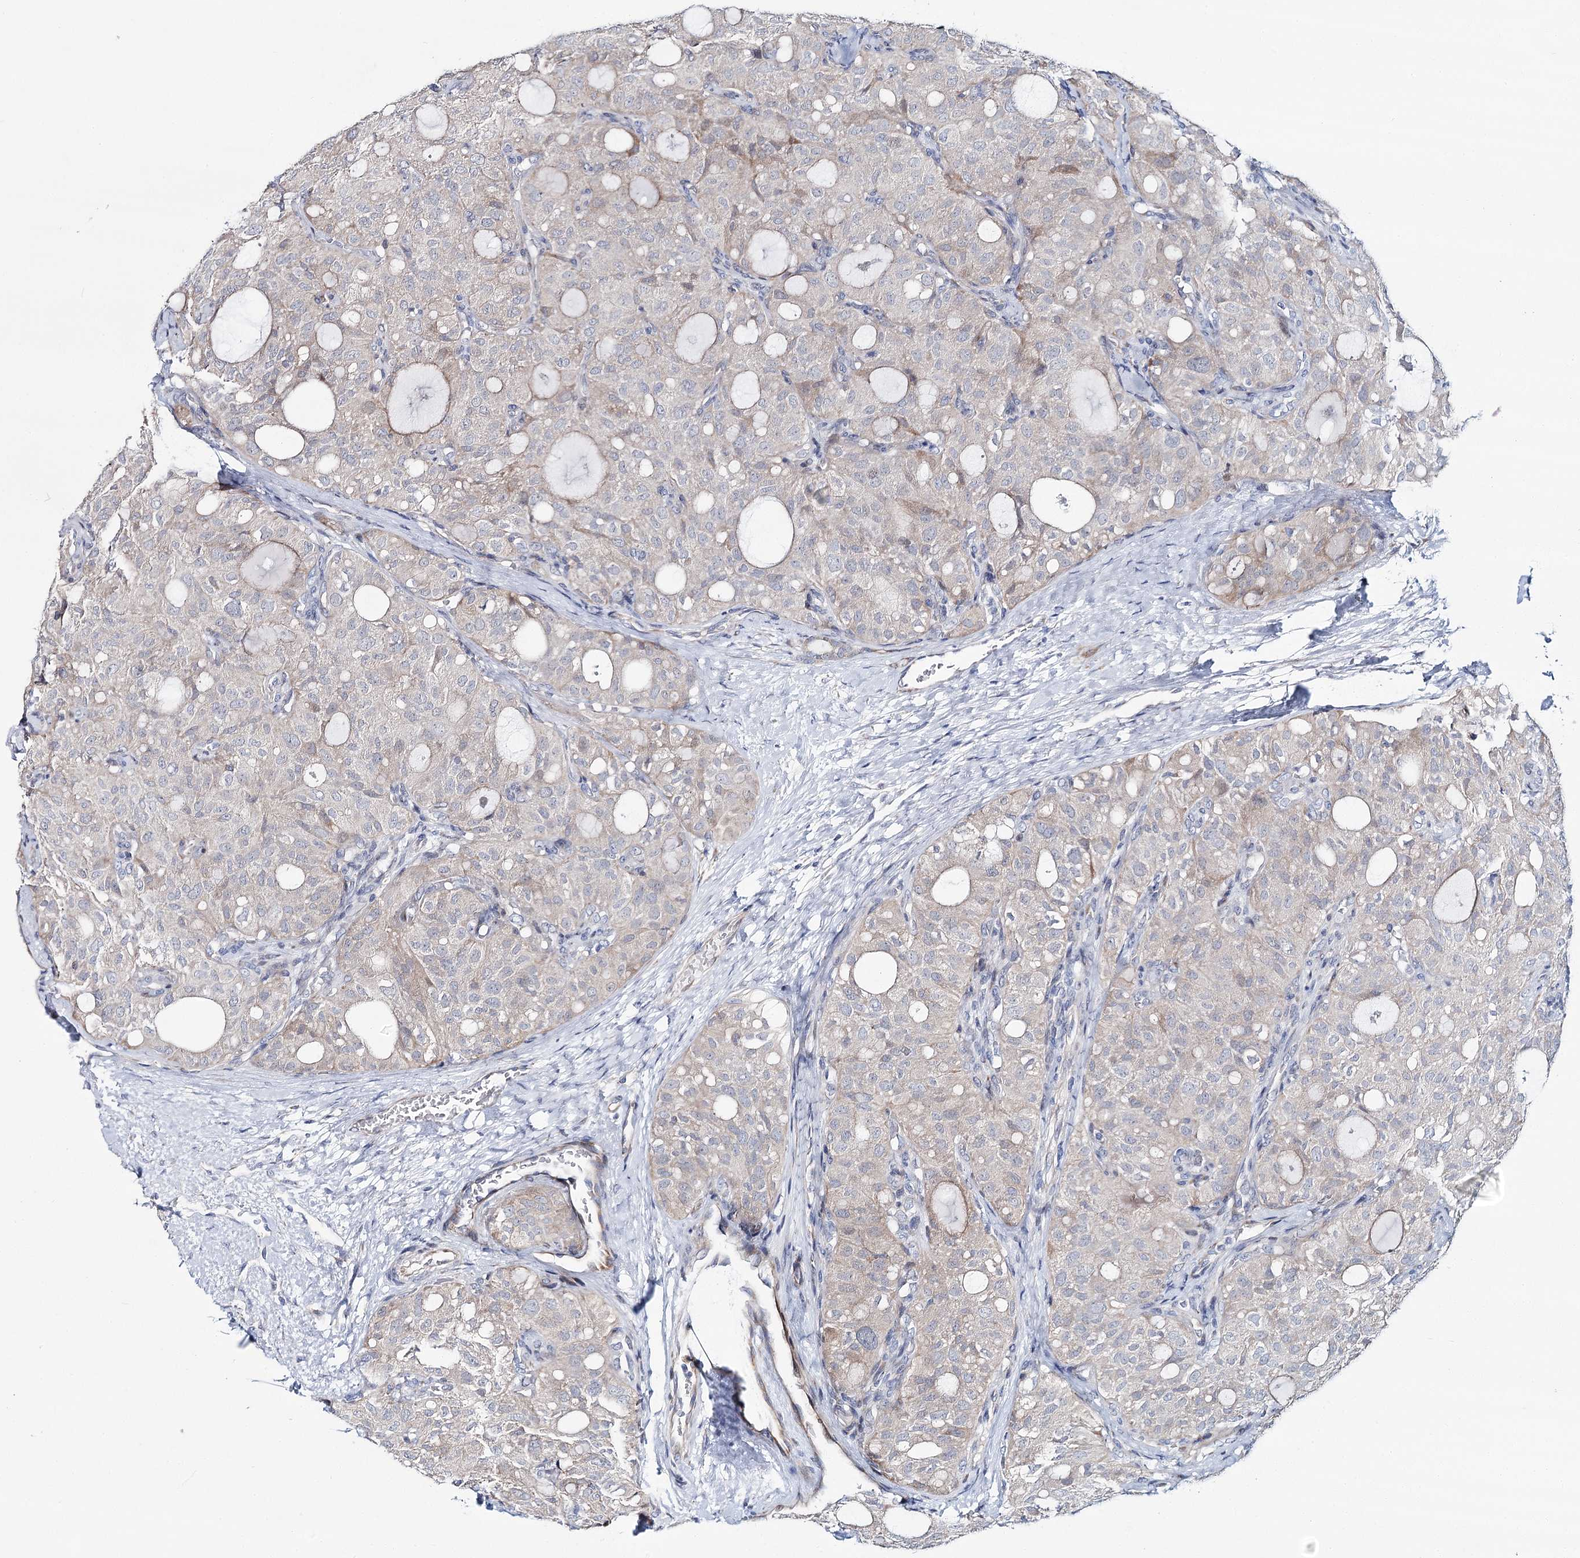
{"staining": {"intensity": "weak", "quantity": "25%-75%", "location": "cytoplasmic/membranous"}, "tissue": "thyroid cancer", "cell_type": "Tumor cells", "image_type": "cancer", "snomed": [{"axis": "morphology", "description": "Follicular adenoma carcinoma, NOS"}, {"axis": "topography", "description": "Thyroid gland"}], "caption": "Protein staining by IHC displays weak cytoplasmic/membranous staining in approximately 25%-75% of tumor cells in follicular adenoma carcinoma (thyroid).", "gene": "CPLANE1", "patient": {"sex": "male", "age": 75}}